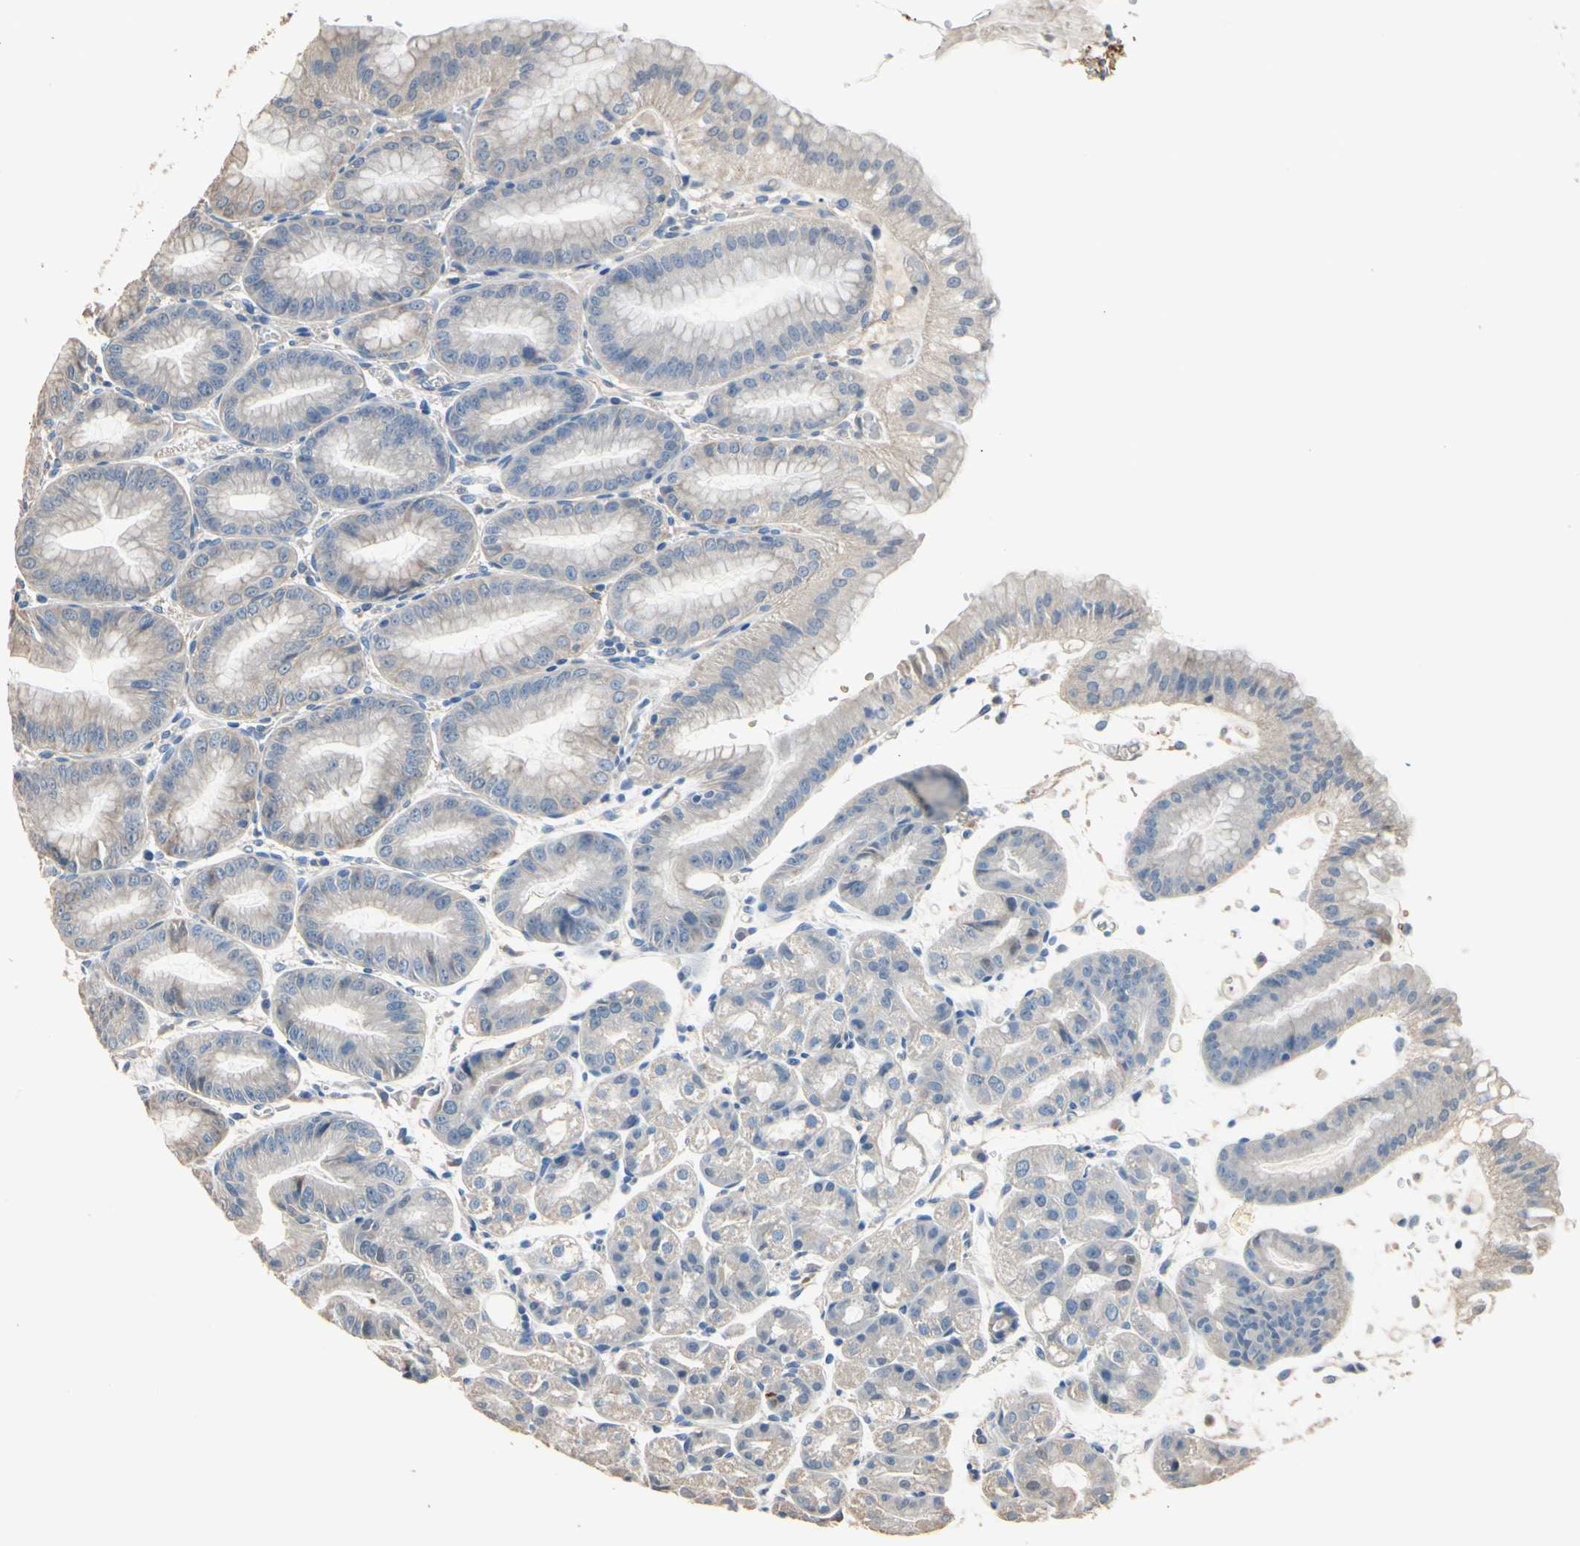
{"staining": {"intensity": "weak", "quantity": "25%-75%", "location": "cytoplasmic/membranous"}, "tissue": "stomach", "cell_type": "Glandular cells", "image_type": "normal", "snomed": [{"axis": "morphology", "description": "Normal tissue, NOS"}, {"axis": "topography", "description": "Stomach, lower"}], "caption": "Unremarkable stomach was stained to show a protein in brown. There is low levels of weak cytoplasmic/membranous positivity in about 25%-75% of glandular cells.", "gene": "SUSD2", "patient": {"sex": "male", "age": 71}}